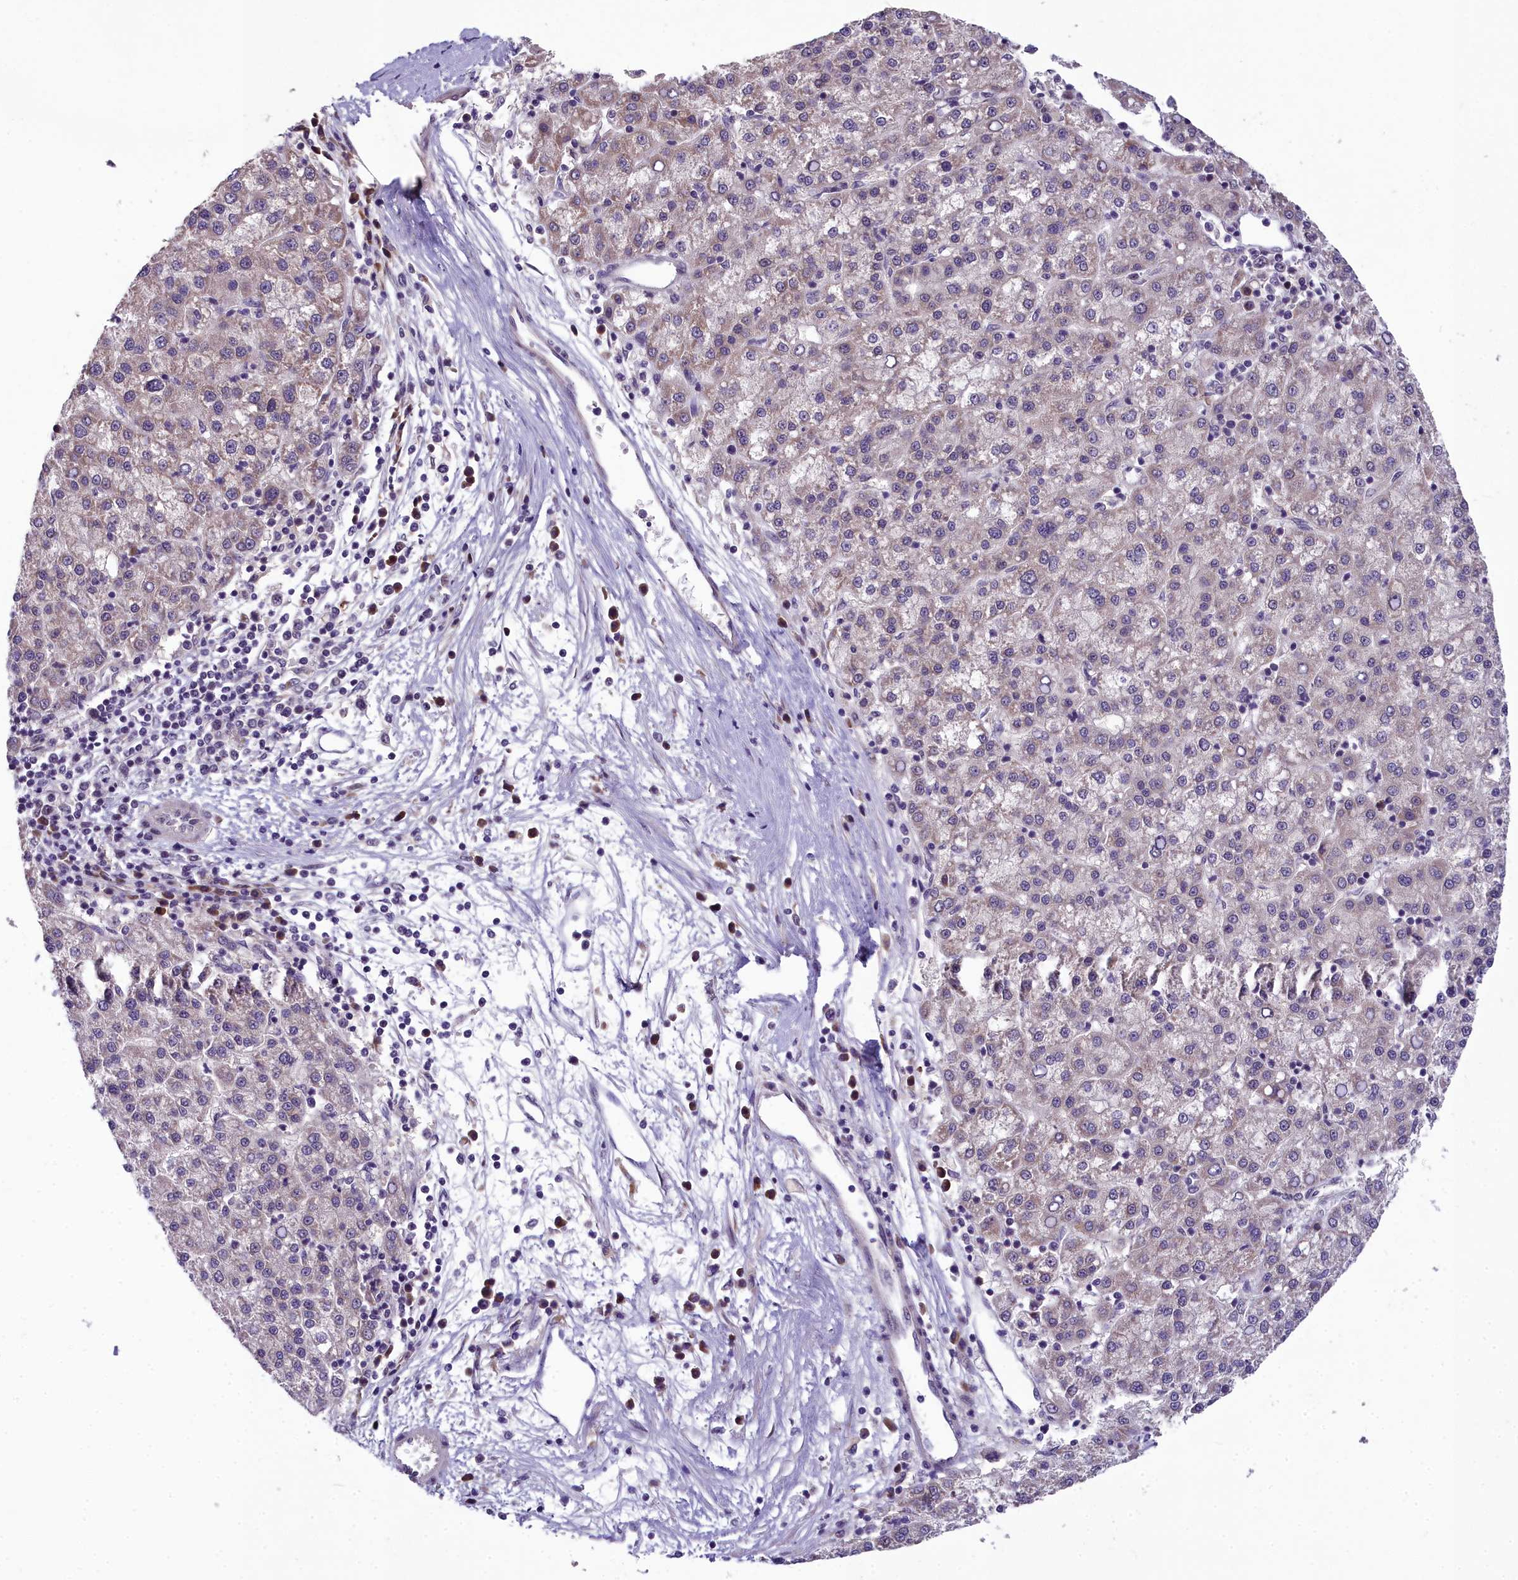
{"staining": {"intensity": "weak", "quantity": "25%-75%", "location": "cytoplasmic/membranous"}, "tissue": "liver cancer", "cell_type": "Tumor cells", "image_type": "cancer", "snomed": [{"axis": "morphology", "description": "Carcinoma, Hepatocellular, NOS"}, {"axis": "topography", "description": "Liver"}], "caption": "Immunohistochemical staining of liver cancer displays low levels of weak cytoplasmic/membranous positivity in approximately 25%-75% of tumor cells.", "gene": "ZNF333", "patient": {"sex": "female", "age": 58}}